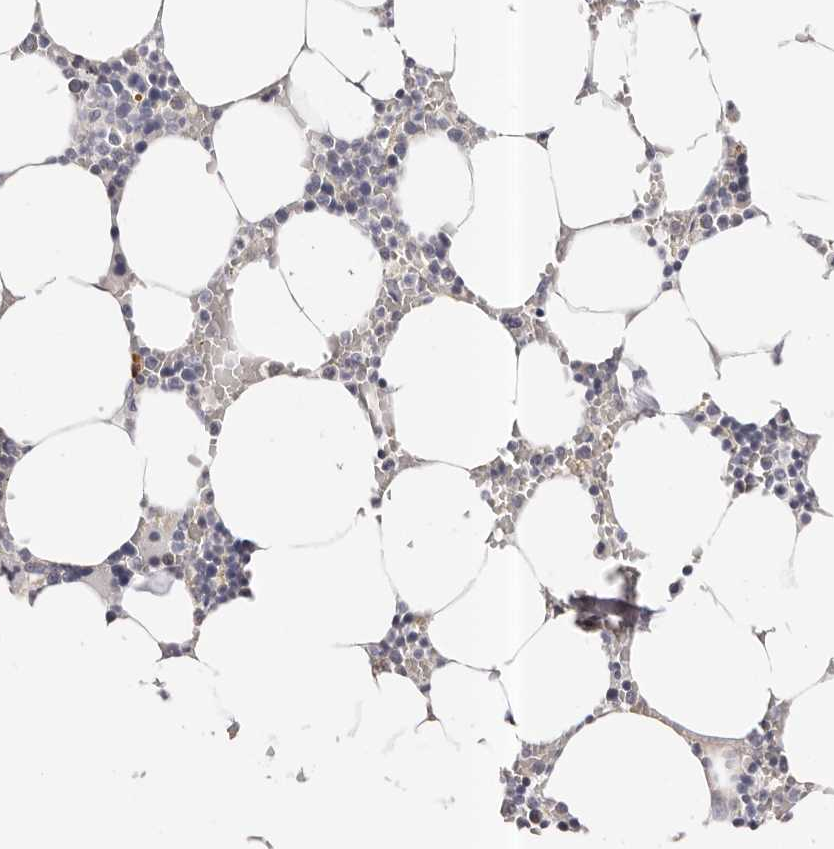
{"staining": {"intensity": "negative", "quantity": "none", "location": "none"}, "tissue": "bone marrow", "cell_type": "Hematopoietic cells", "image_type": "normal", "snomed": [{"axis": "morphology", "description": "Normal tissue, NOS"}, {"axis": "topography", "description": "Bone marrow"}], "caption": "Unremarkable bone marrow was stained to show a protein in brown. There is no significant staining in hematopoietic cells. The staining is performed using DAB brown chromogen with nuclei counter-stained in using hematoxylin.", "gene": "ROM1", "patient": {"sex": "male", "age": 70}}